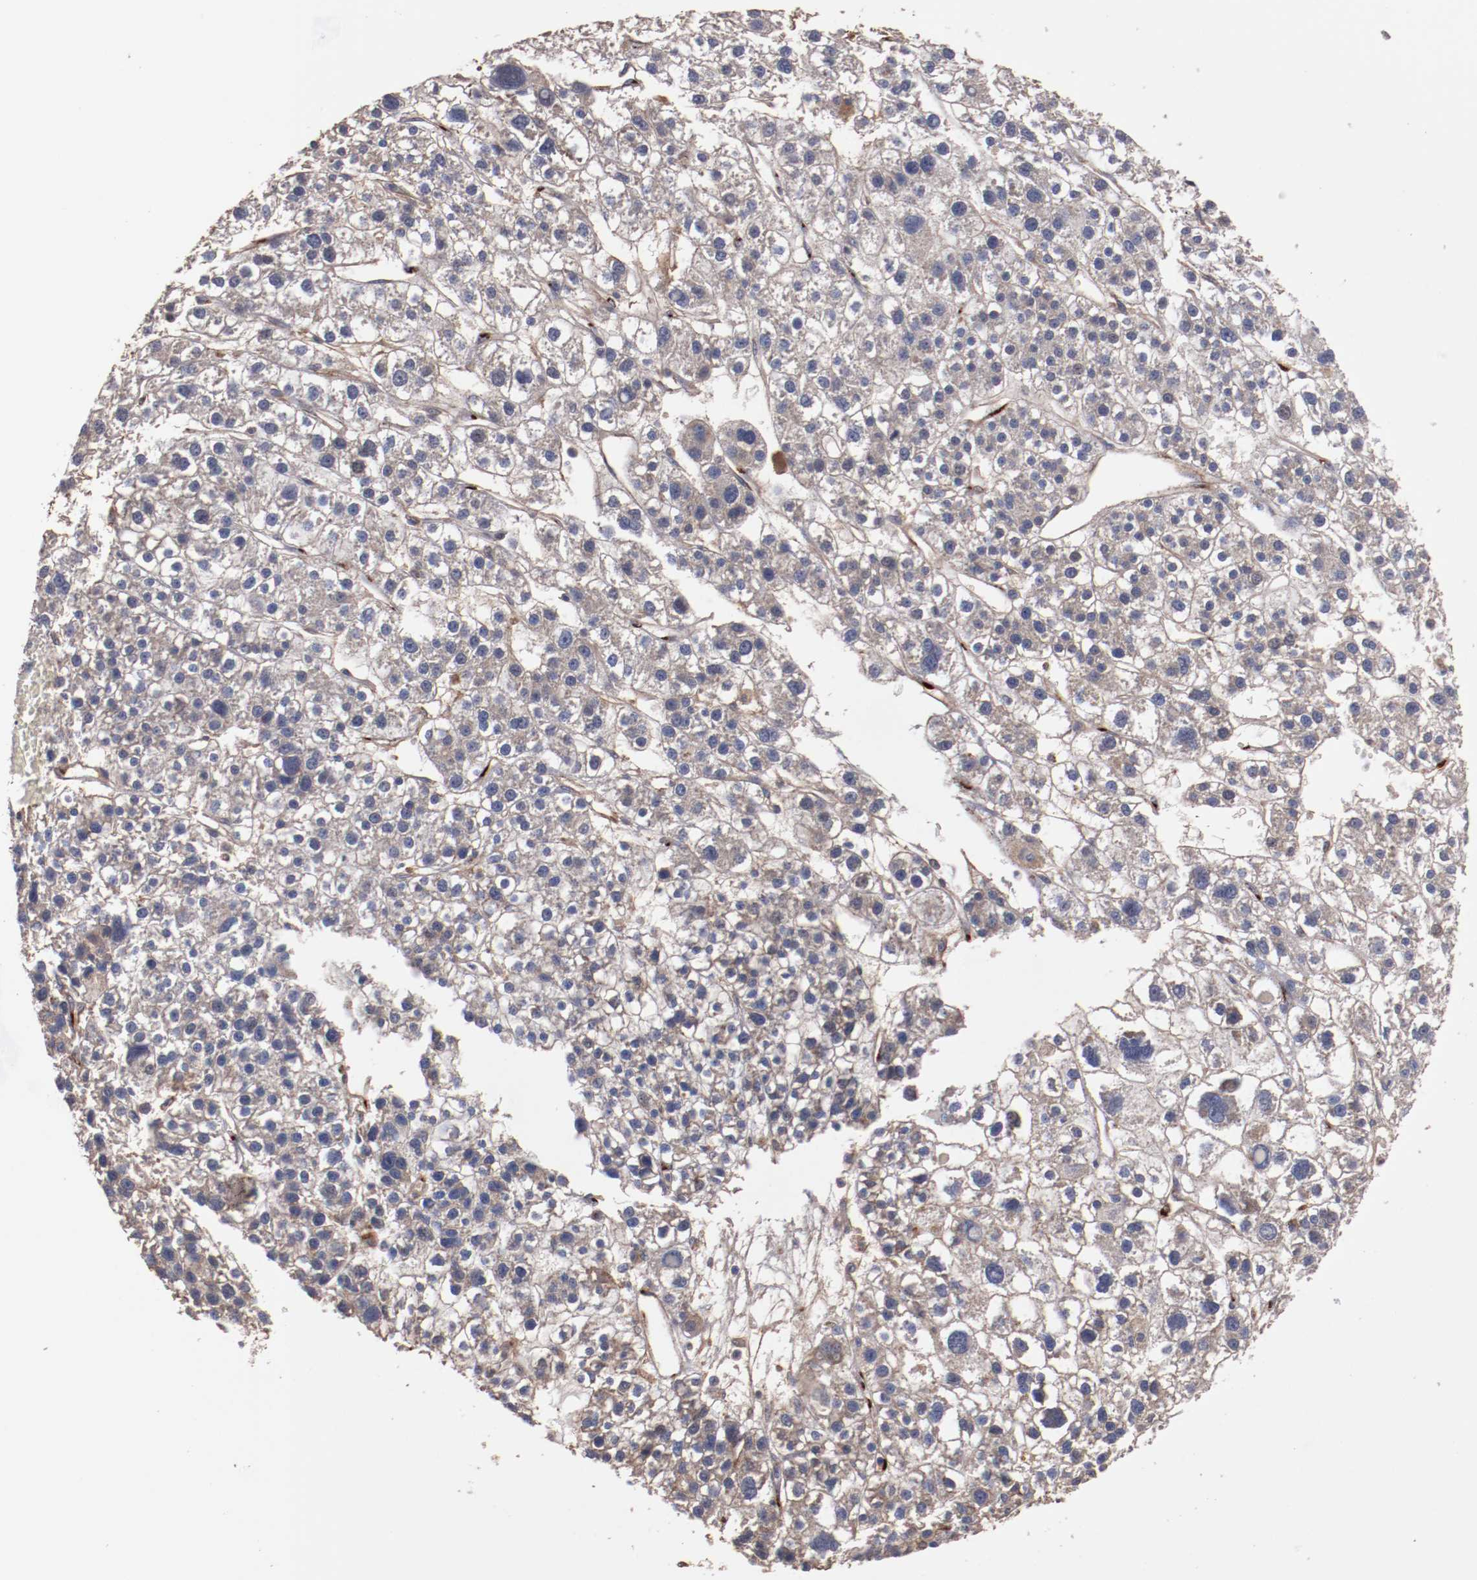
{"staining": {"intensity": "weak", "quantity": ">75%", "location": "cytoplasmic/membranous"}, "tissue": "liver cancer", "cell_type": "Tumor cells", "image_type": "cancer", "snomed": [{"axis": "morphology", "description": "Carcinoma, Hepatocellular, NOS"}, {"axis": "topography", "description": "Liver"}], "caption": "Immunohistochemistry (IHC) of human liver hepatocellular carcinoma exhibits low levels of weak cytoplasmic/membranous positivity in approximately >75% of tumor cells.", "gene": "DIPK2B", "patient": {"sex": "female", "age": 85}}